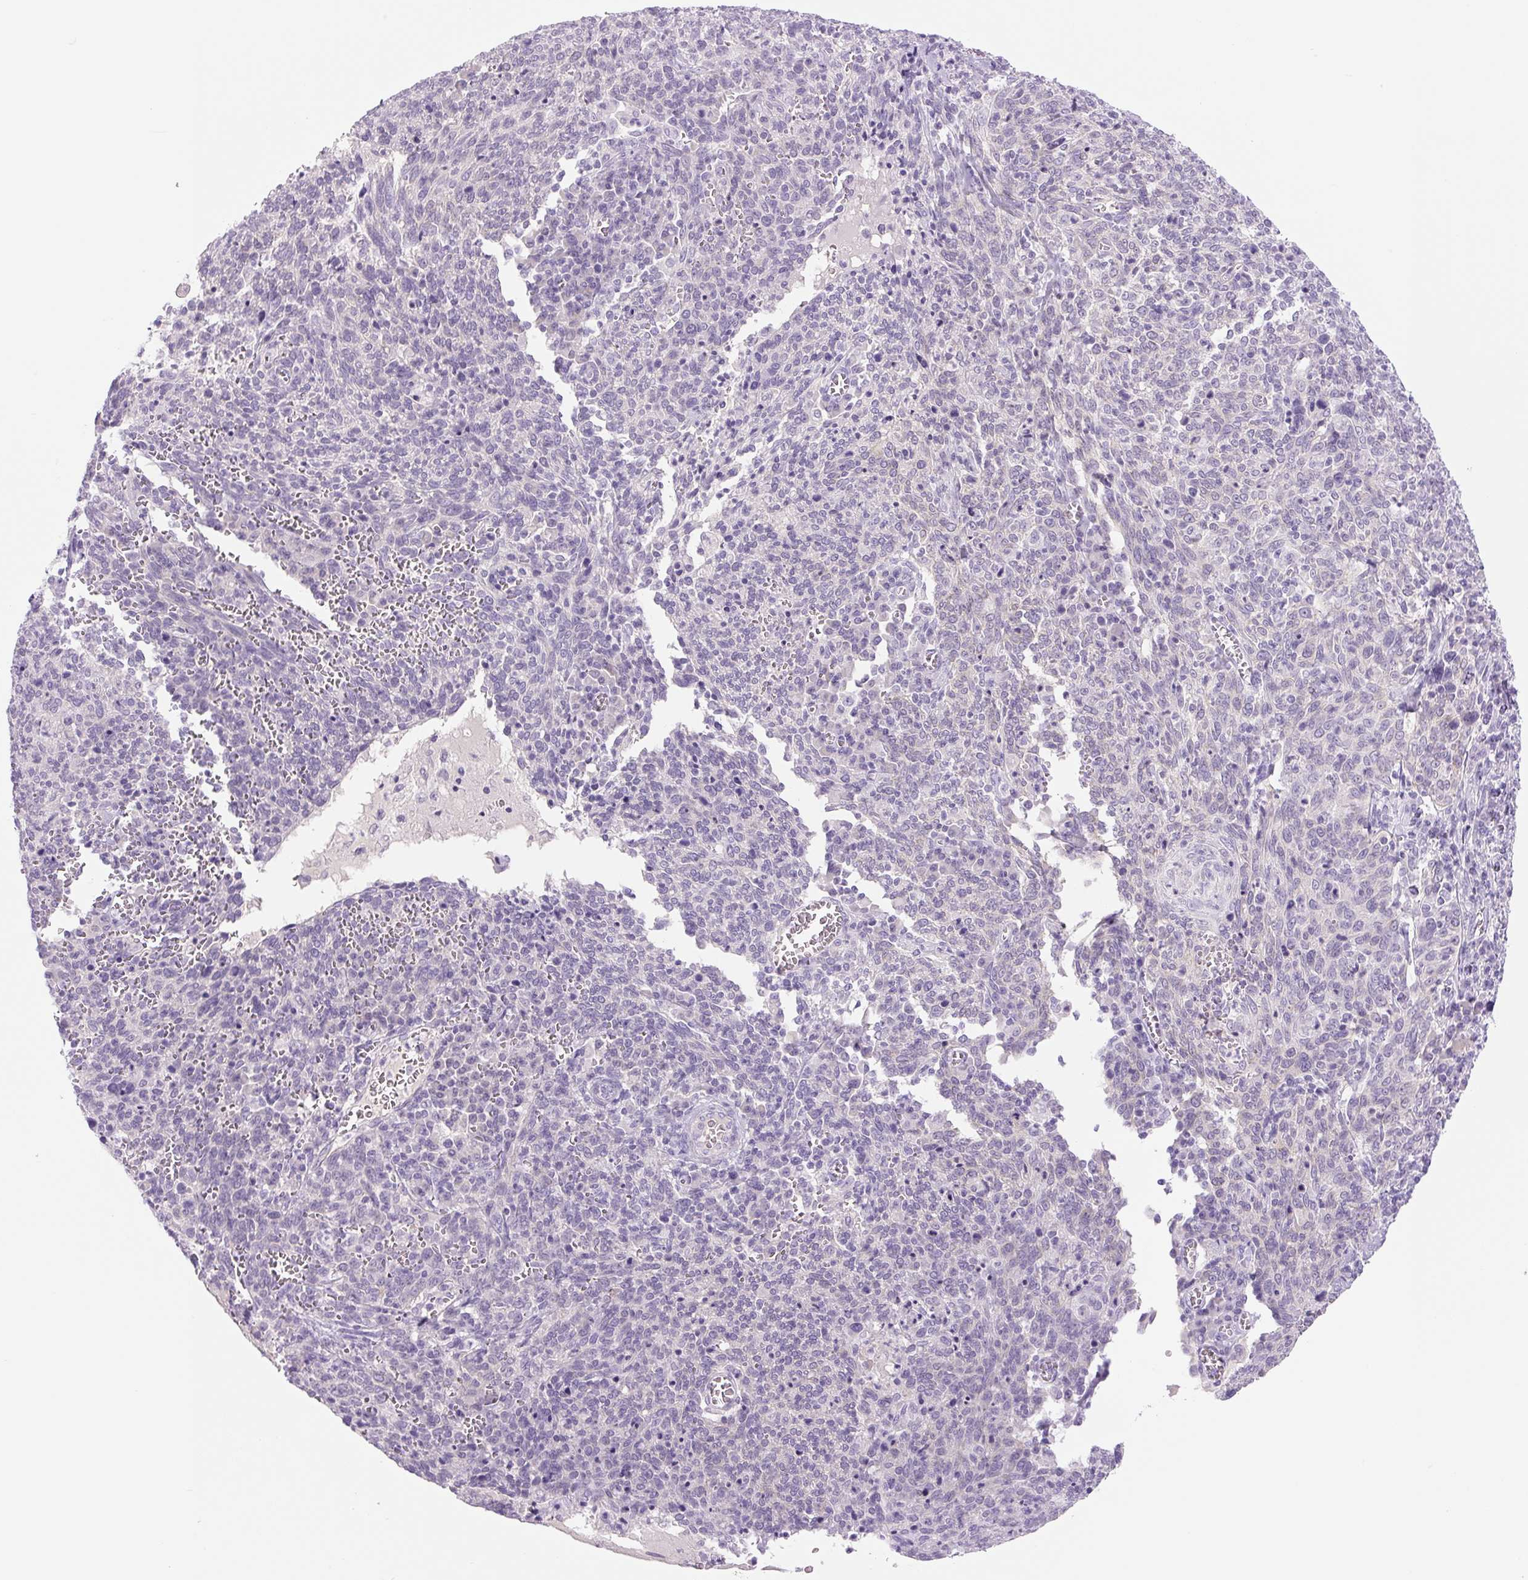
{"staining": {"intensity": "negative", "quantity": "none", "location": "none"}, "tissue": "cervical cancer", "cell_type": "Tumor cells", "image_type": "cancer", "snomed": [{"axis": "morphology", "description": "Squamous cell carcinoma, NOS"}, {"axis": "topography", "description": "Cervix"}], "caption": "Tumor cells show no significant positivity in cervical squamous cell carcinoma. (Brightfield microscopy of DAB immunohistochemistry at high magnification).", "gene": "COL9A2", "patient": {"sex": "female", "age": 46}}